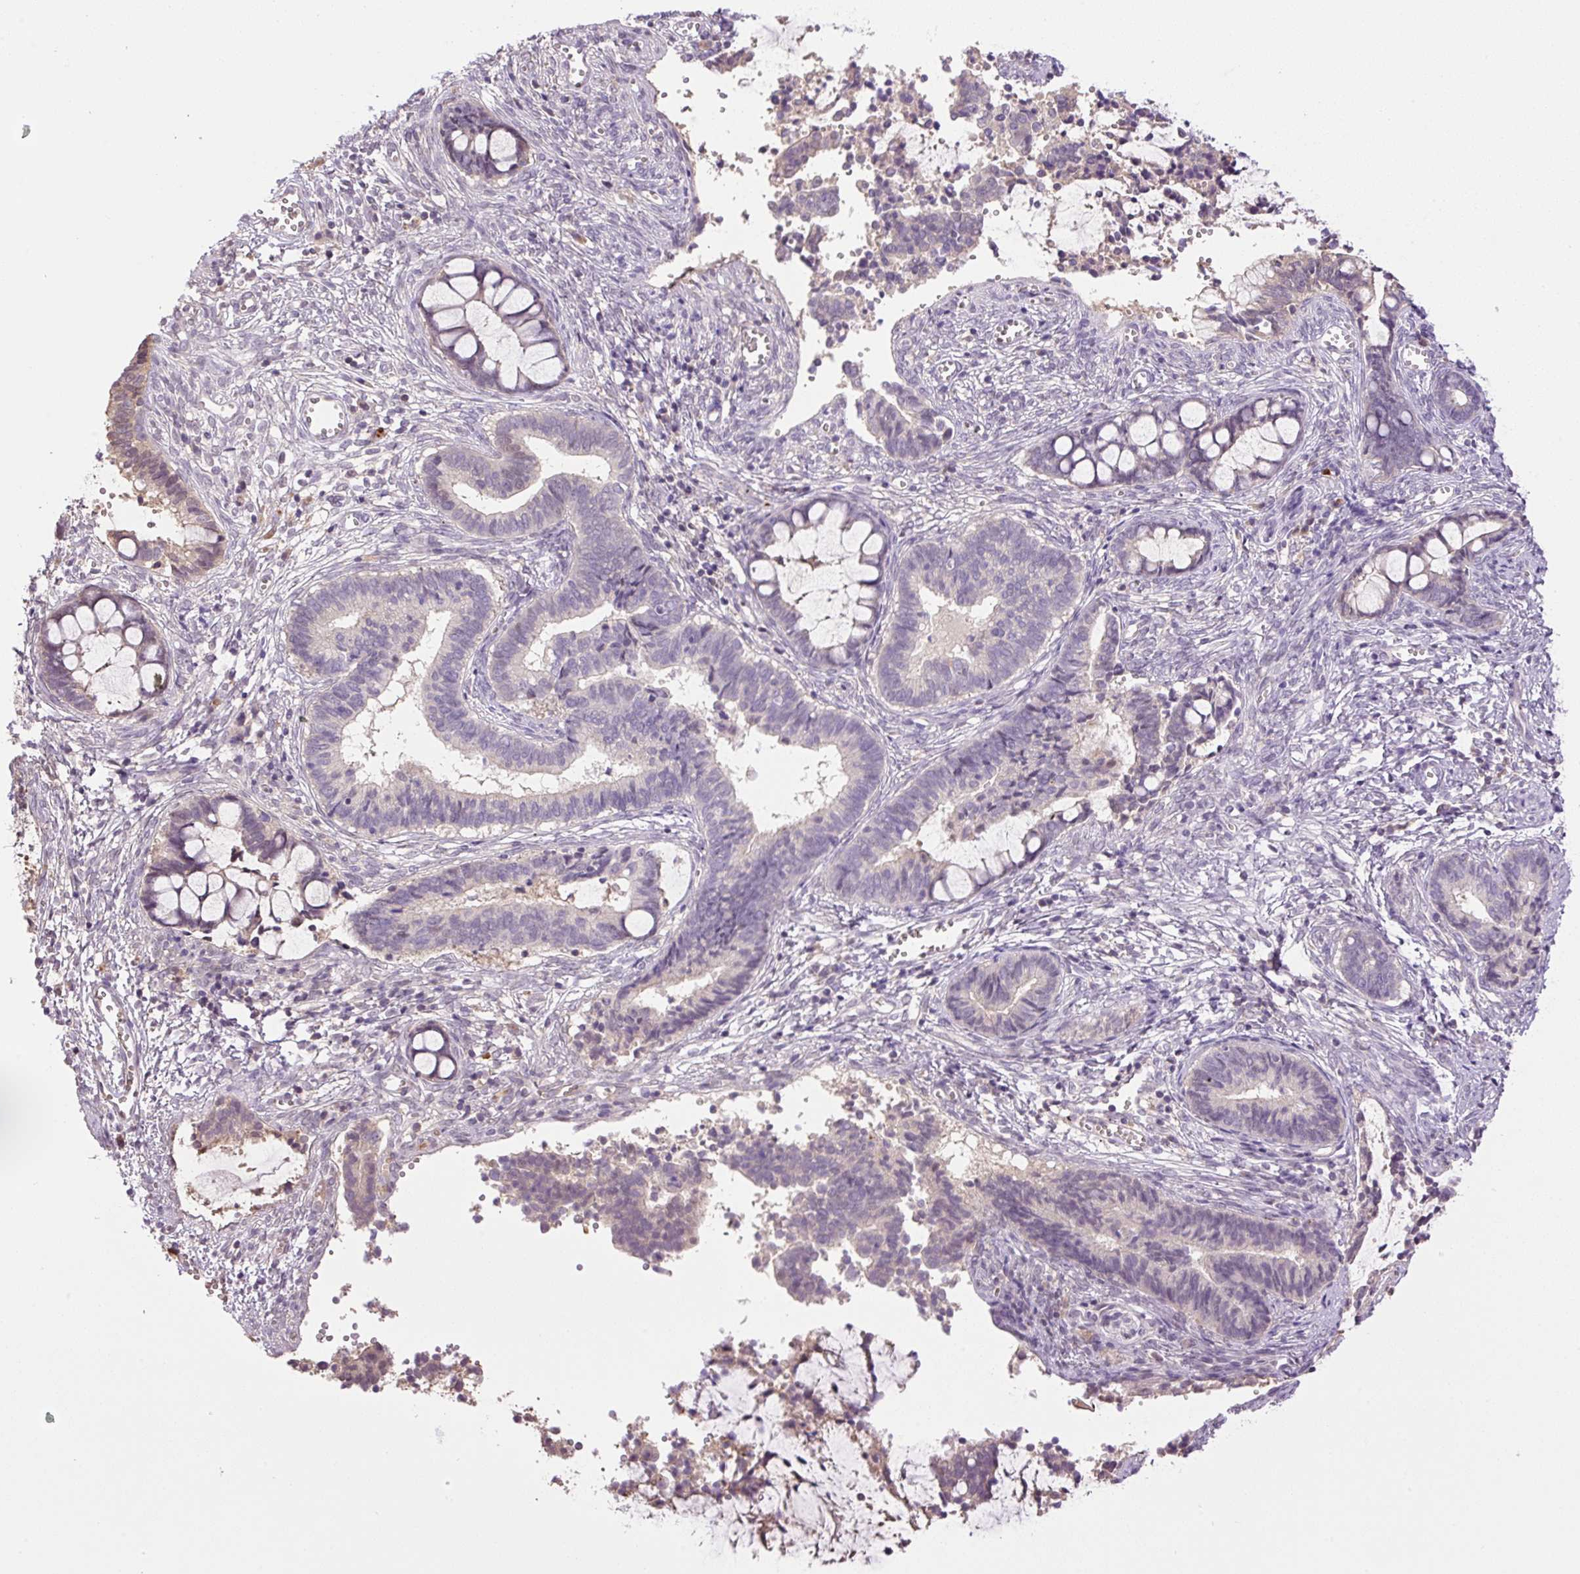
{"staining": {"intensity": "negative", "quantity": "none", "location": "none"}, "tissue": "cervical cancer", "cell_type": "Tumor cells", "image_type": "cancer", "snomed": [{"axis": "morphology", "description": "Adenocarcinoma, NOS"}, {"axis": "topography", "description": "Cervix"}], "caption": "IHC image of cervical cancer stained for a protein (brown), which shows no staining in tumor cells.", "gene": "HABP4", "patient": {"sex": "female", "age": 44}}